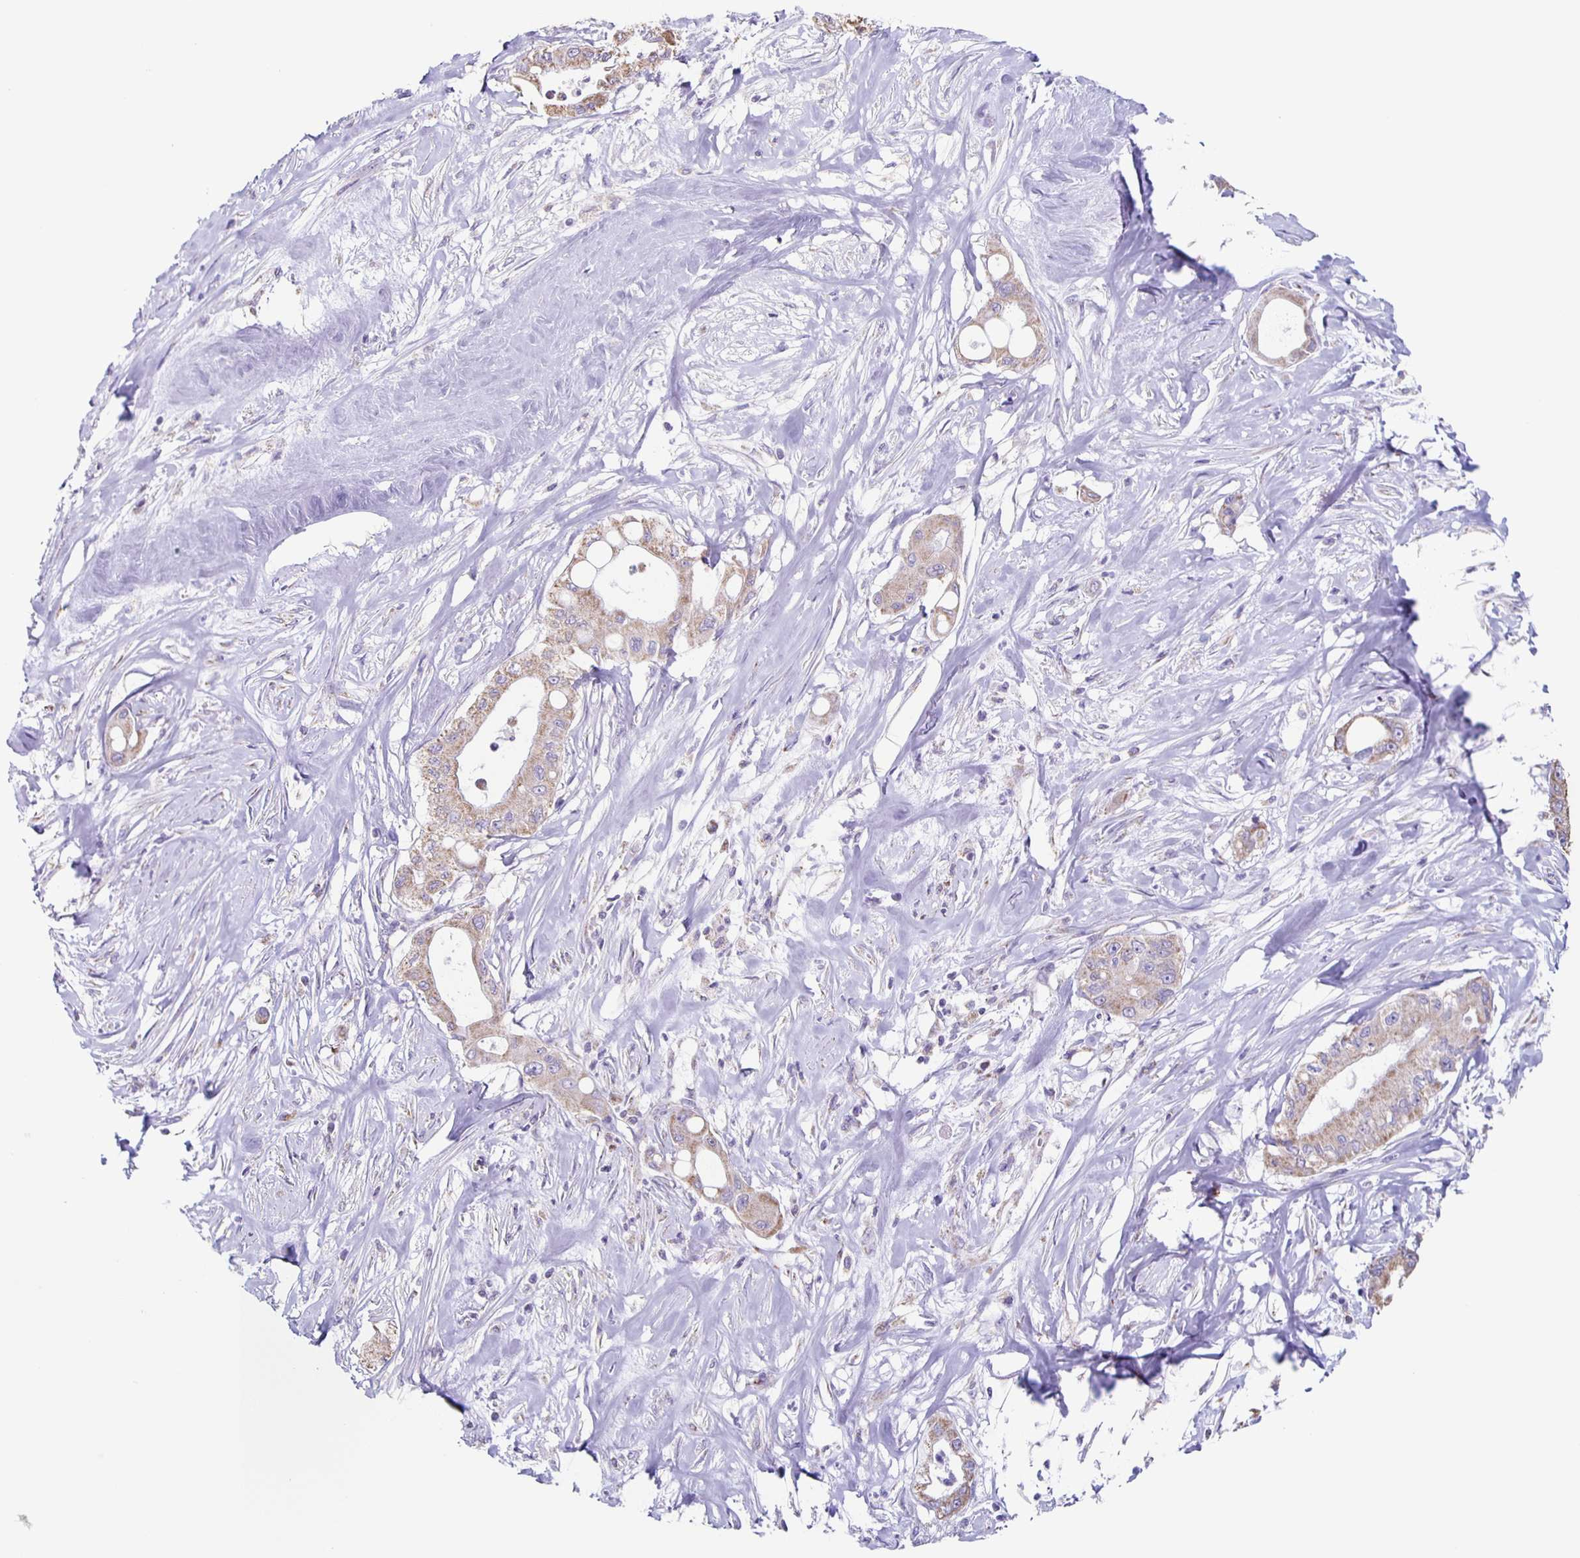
{"staining": {"intensity": "weak", "quantity": ">75%", "location": "cytoplasmic/membranous"}, "tissue": "pancreatic cancer", "cell_type": "Tumor cells", "image_type": "cancer", "snomed": [{"axis": "morphology", "description": "Adenocarcinoma, NOS"}, {"axis": "topography", "description": "Pancreas"}], "caption": "Immunohistochemistry (IHC) of human adenocarcinoma (pancreatic) demonstrates low levels of weak cytoplasmic/membranous staining in approximately >75% of tumor cells. (DAB (3,3'-diaminobenzidine) = brown stain, brightfield microscopy at high magnification).", "gene": "TPPP", "patient": {"sex": "male", "age": 71}}